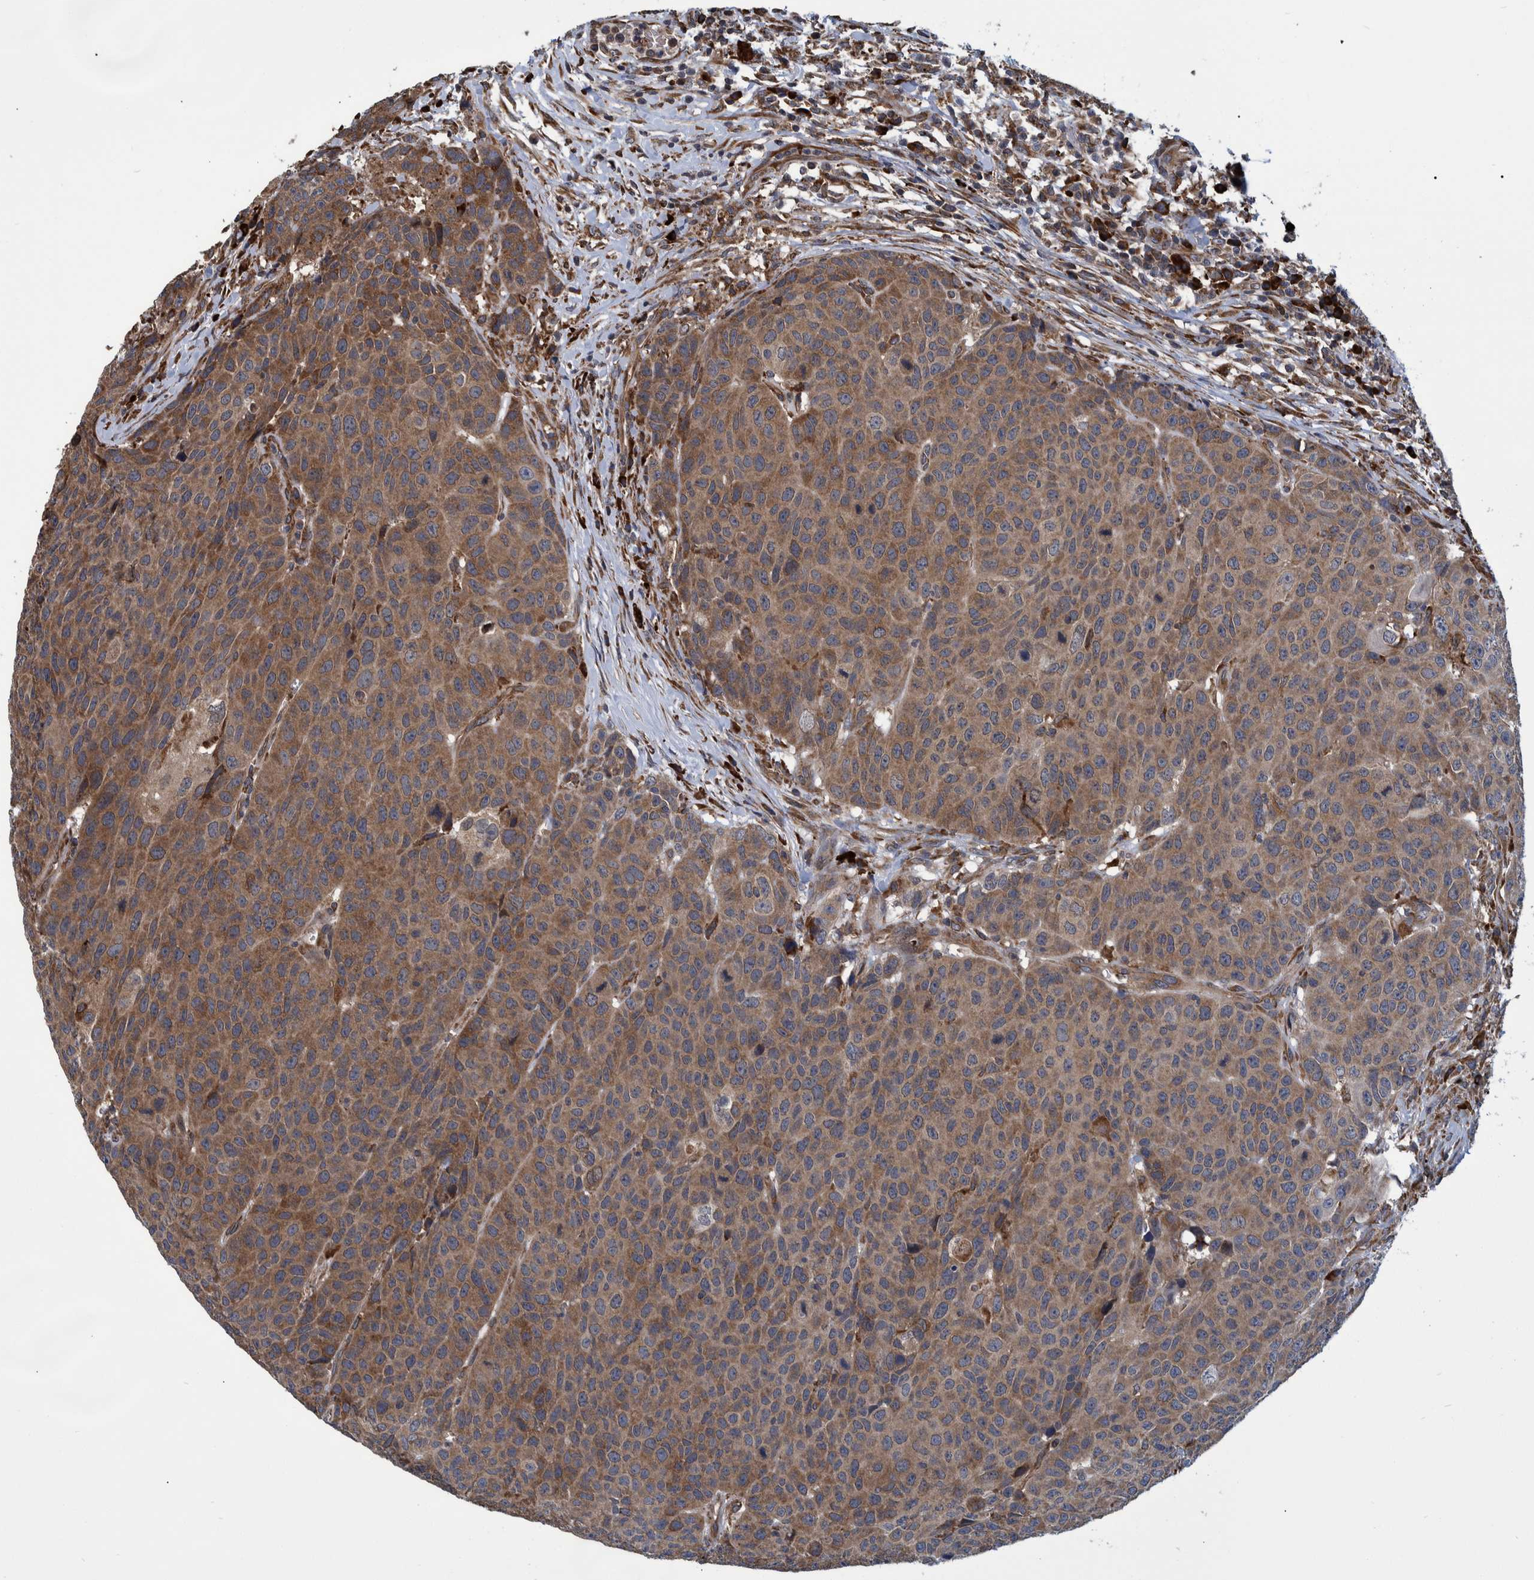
{"staining": {"intensity": "moderate", "quantity": ">75%", "location": "cytoplasmic/membranous"}, "tissue": "head and neck cancer", "cell_type": "Tumor cells", "image_type": "cancer", "snomed": [{"axis": "morphology", "description": "Squamous cell carcinoma, NOS"}, {"axis": "topography", "description": "Head-Neck"}], "caption": "Head and neck squamous cell carcinoma stained with DAB (3,3'-diaminobenzidine) immunohistochemistry displays medium levels of moderate cytoplasmic/membranous staining in about >75% of tumor cells.", "gene": "SPAG5", "patient": {"sex": "male", "age": 66}}